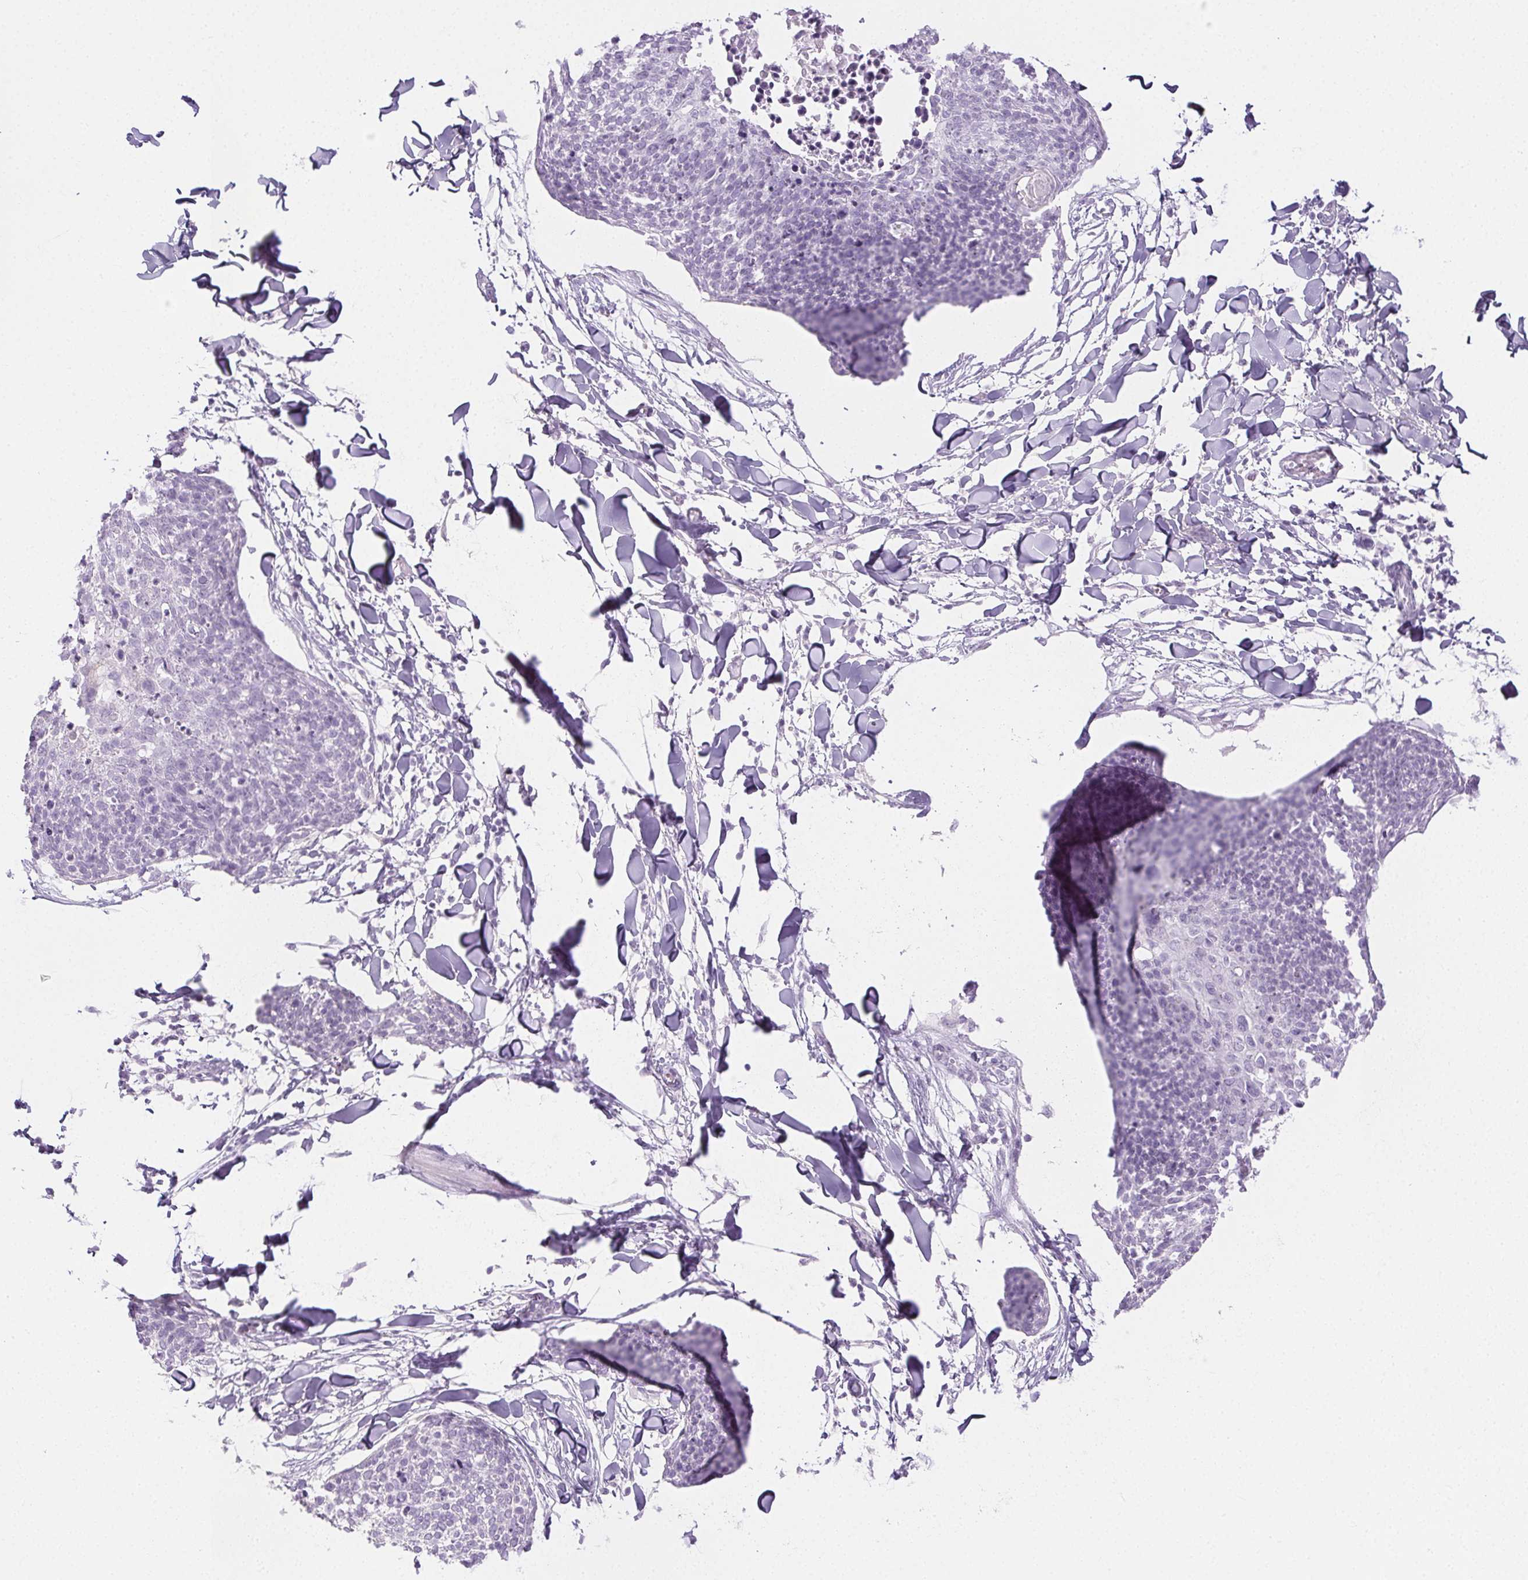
{"staining": {"intensity": "negative", "quantity": "none", "location": "none"}, "tissue": "skin cancer", "cell_type": "Tumor cells", "image_type": "cancer", "snomed": [{"axis": "morphology", "description": "Squamous cell carcinoma, NOS"}, {"axis": "topography", "description": "Skin"}, {"axis": "topography", "description": "Vulva"}], "caption": "The immunohistochemistry (IHC) image has no significant staining in tumor cells of skin cancer tissue. (Immunohistochemistry (ihc), brightfield microscopy, high magnification).", "gene": "PI3", "patient": {"sex": "female", "age": 75}}